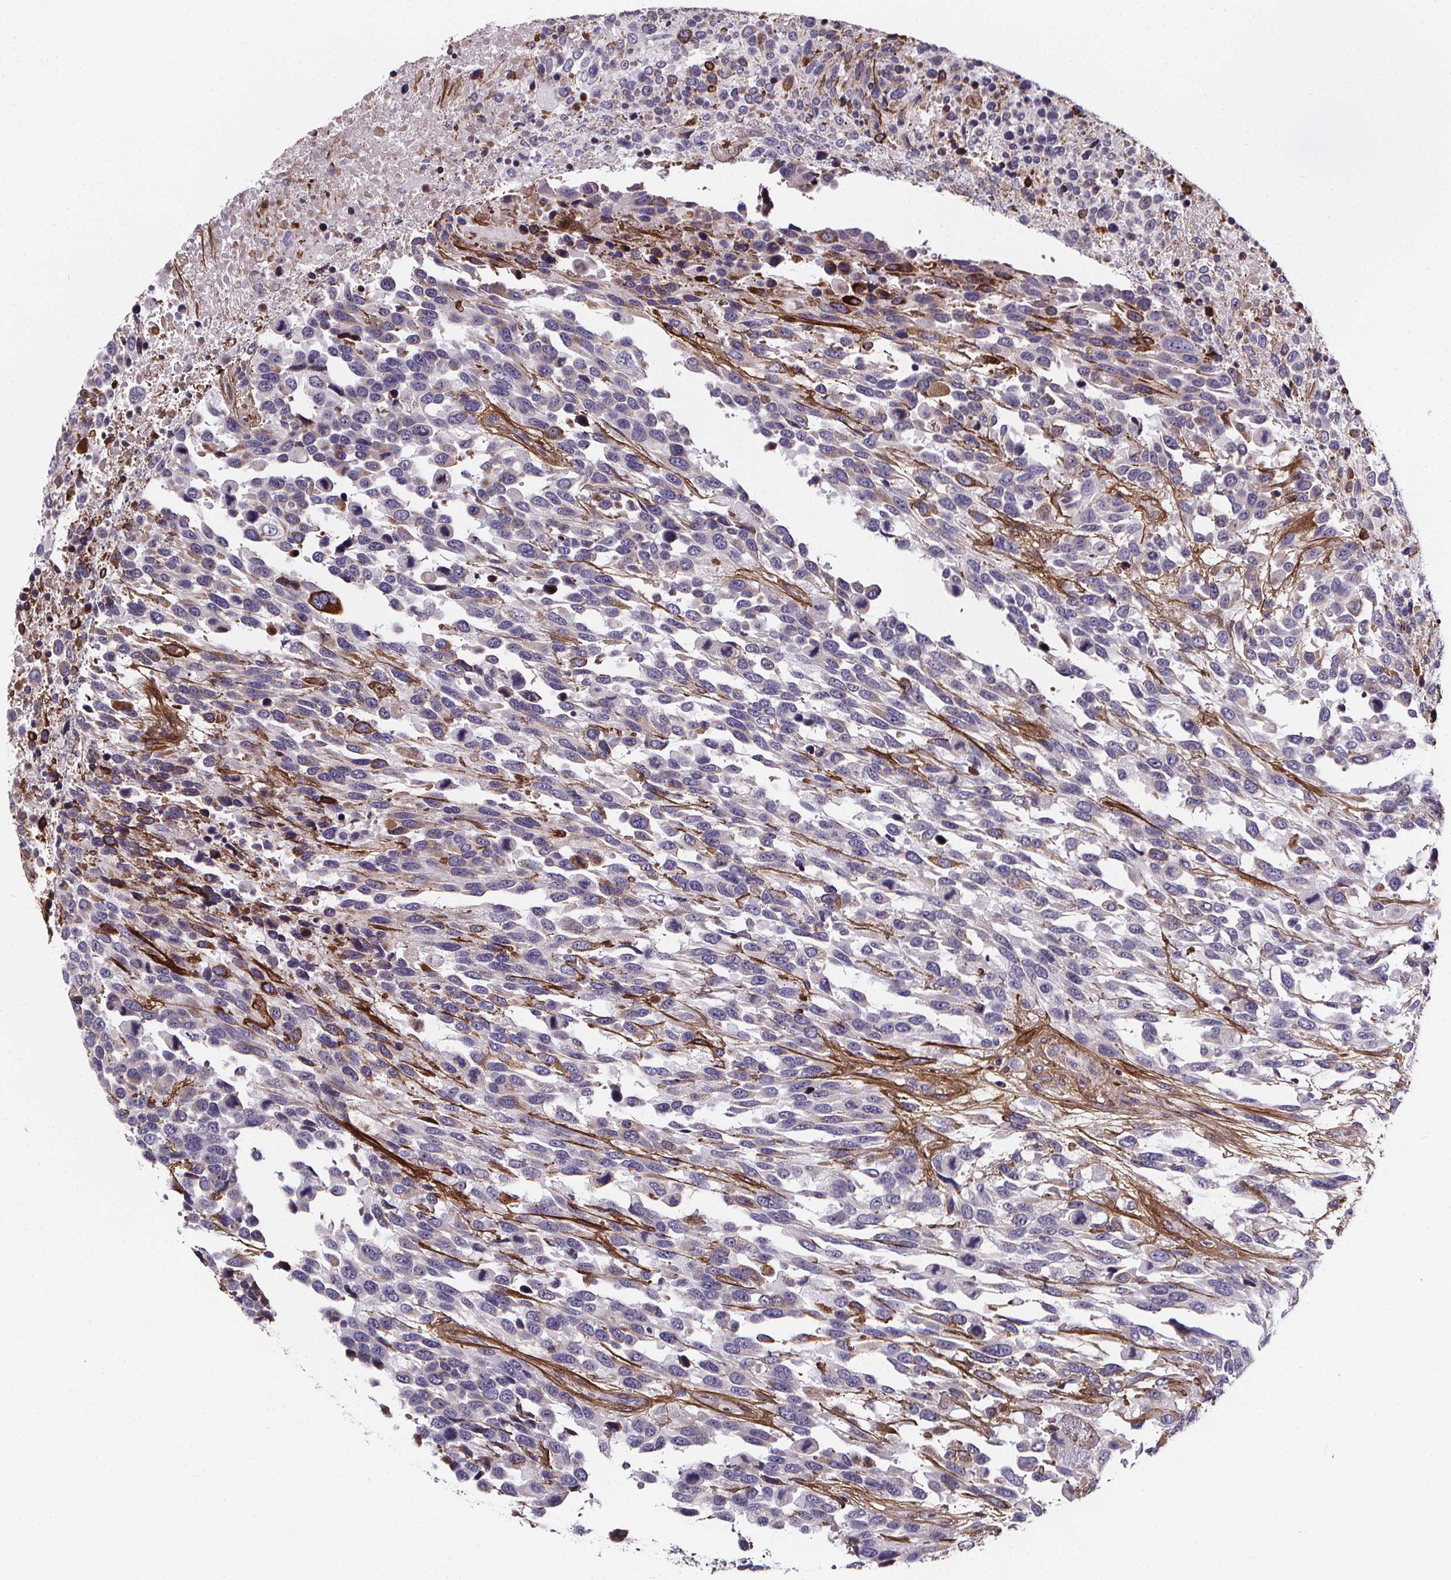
{"staining": {"intensity": "negative", "quantity": "none", "location": "none"}, "tissue": "urothelial cancer", "cell_type": "Tumor cells", "image_type": "cancer", "snomed": [{"axis": "morphology", "description": "Urothelial carcinoma, High grade"}, {"axis": "topography", "description": "Urinary bladder"}], "caption": "Image shows no significant protein positivity in tumor cells of urothelial cancer. (Stains: DAB (3,3'-diaminobenzidine) immunohistochemistry with hematoxylin counter stain, Microscopy: brightfield microscopy at high magnification).", "gene": "AEBP1", "patient": {"sex": "female", "age": 70}}